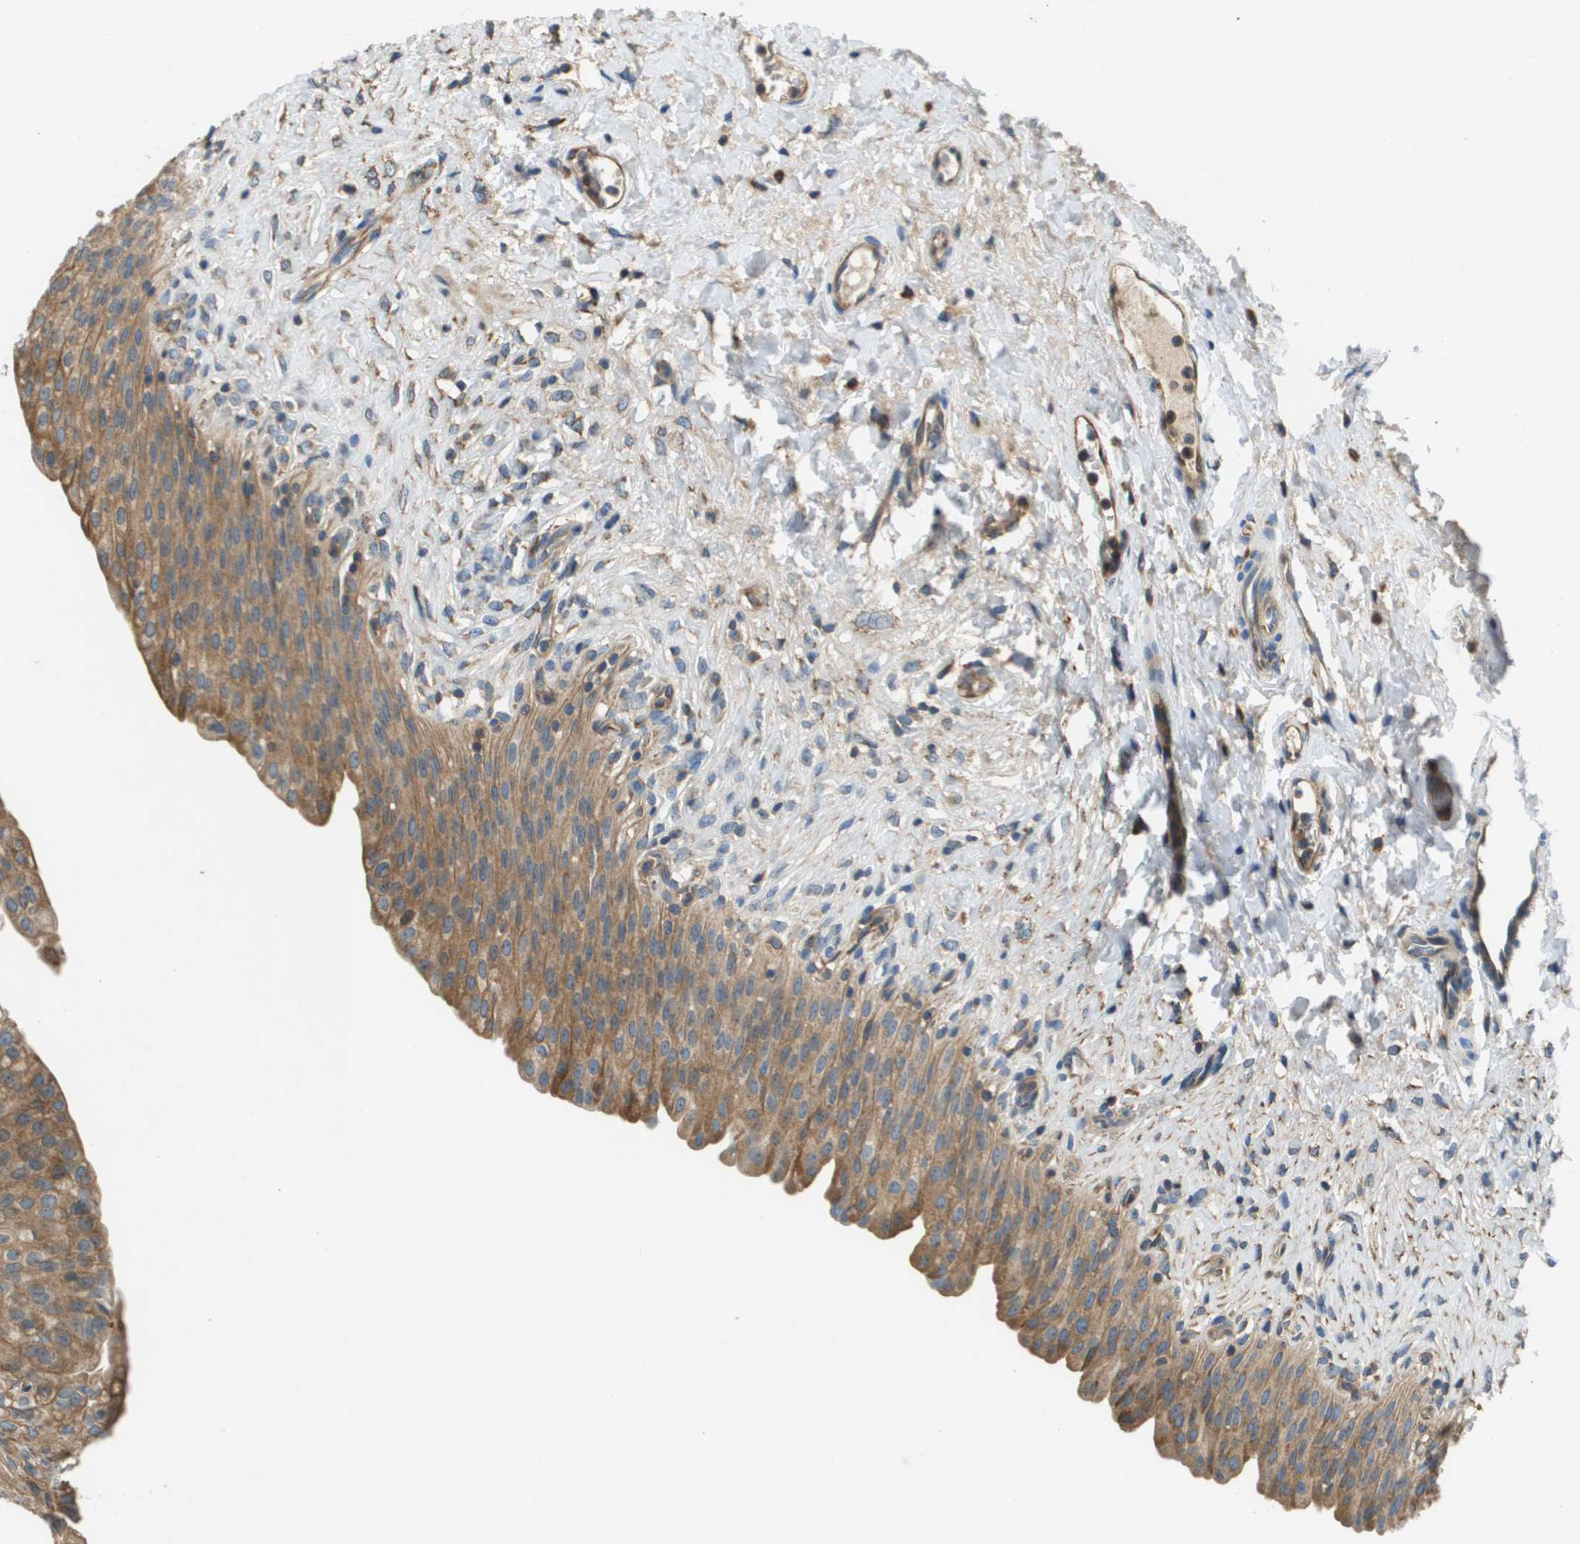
{"staining": {"intensity": "moderate", "quantity": ">75%", "location": "cytoplasmic/membranous"}, "tissue": "urinary bladder", "cell_type": "Urothelial cells", "image_type": "normal", "snomed": [{"axis": "morphology", "description": "Urothelial carcinoma, High grade"}, {"axis": "topography", "description": "Urinary bladder"}], "caption": "Normal urinary bladder displays moderate cytoplasmic/membranous expression in approximately >75% of urothelial cells, visualized by immunohistochemistry.", "gene": "SAMSN1", "patient": {"sex": "male", "age": 46}}